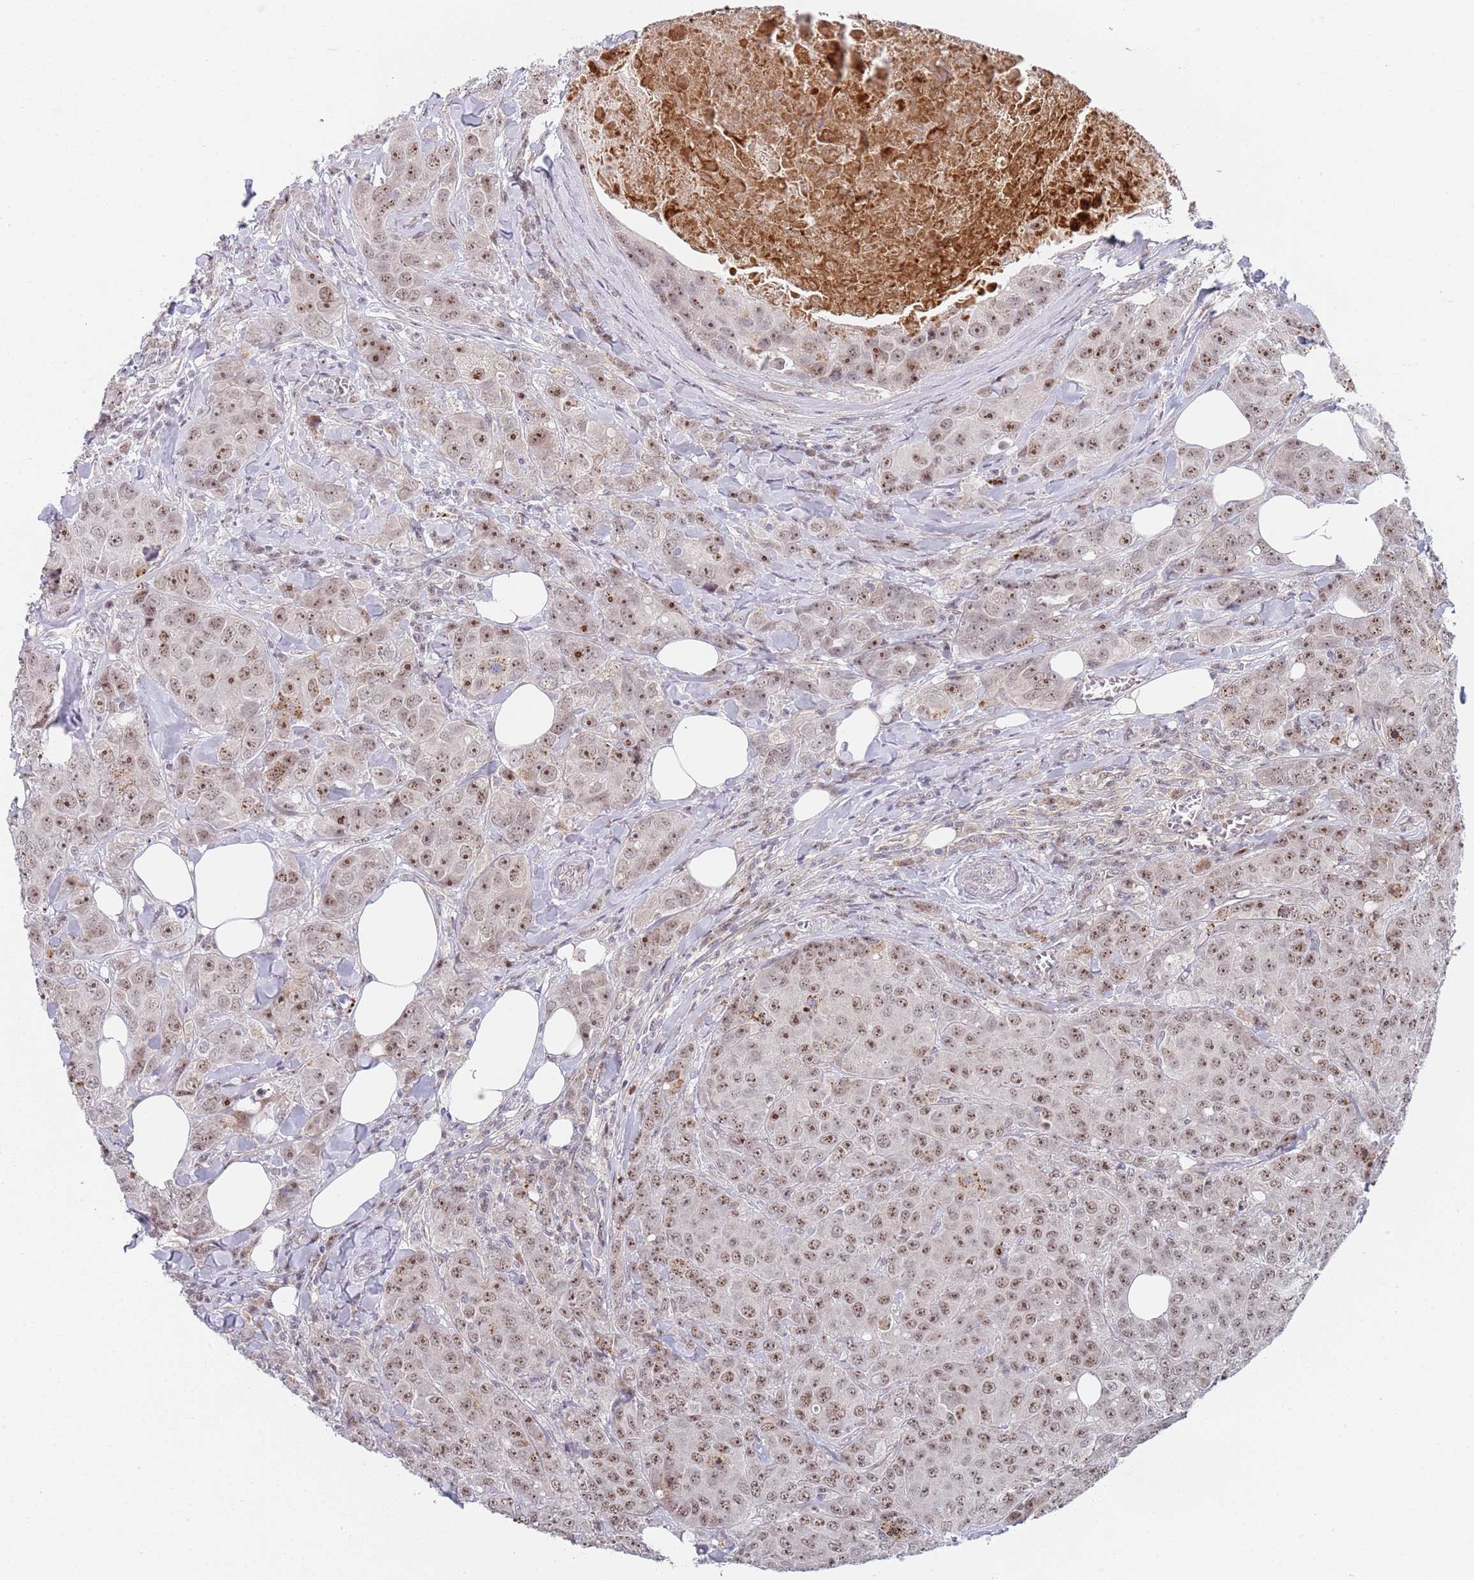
{"staining": {"intensity": "moderate", "quantity": ">75%", "location": "nuclear"}, "tissue": "breast cancer", "cell_type": "Tumor cells", "image_type": "cancer", "snomed": [{"axis": "morphology", "description": "Duct carcinoma"}, {"axis": "topography", "description": "Breast"}], "caption": "Breast cancer was stained to show a protein in brown. There is medium levels of moderate nuclear positivity in about >75% of tumor cells.", "gene": "PLCL2", "patient": {"sex": "female", "age": 43}}